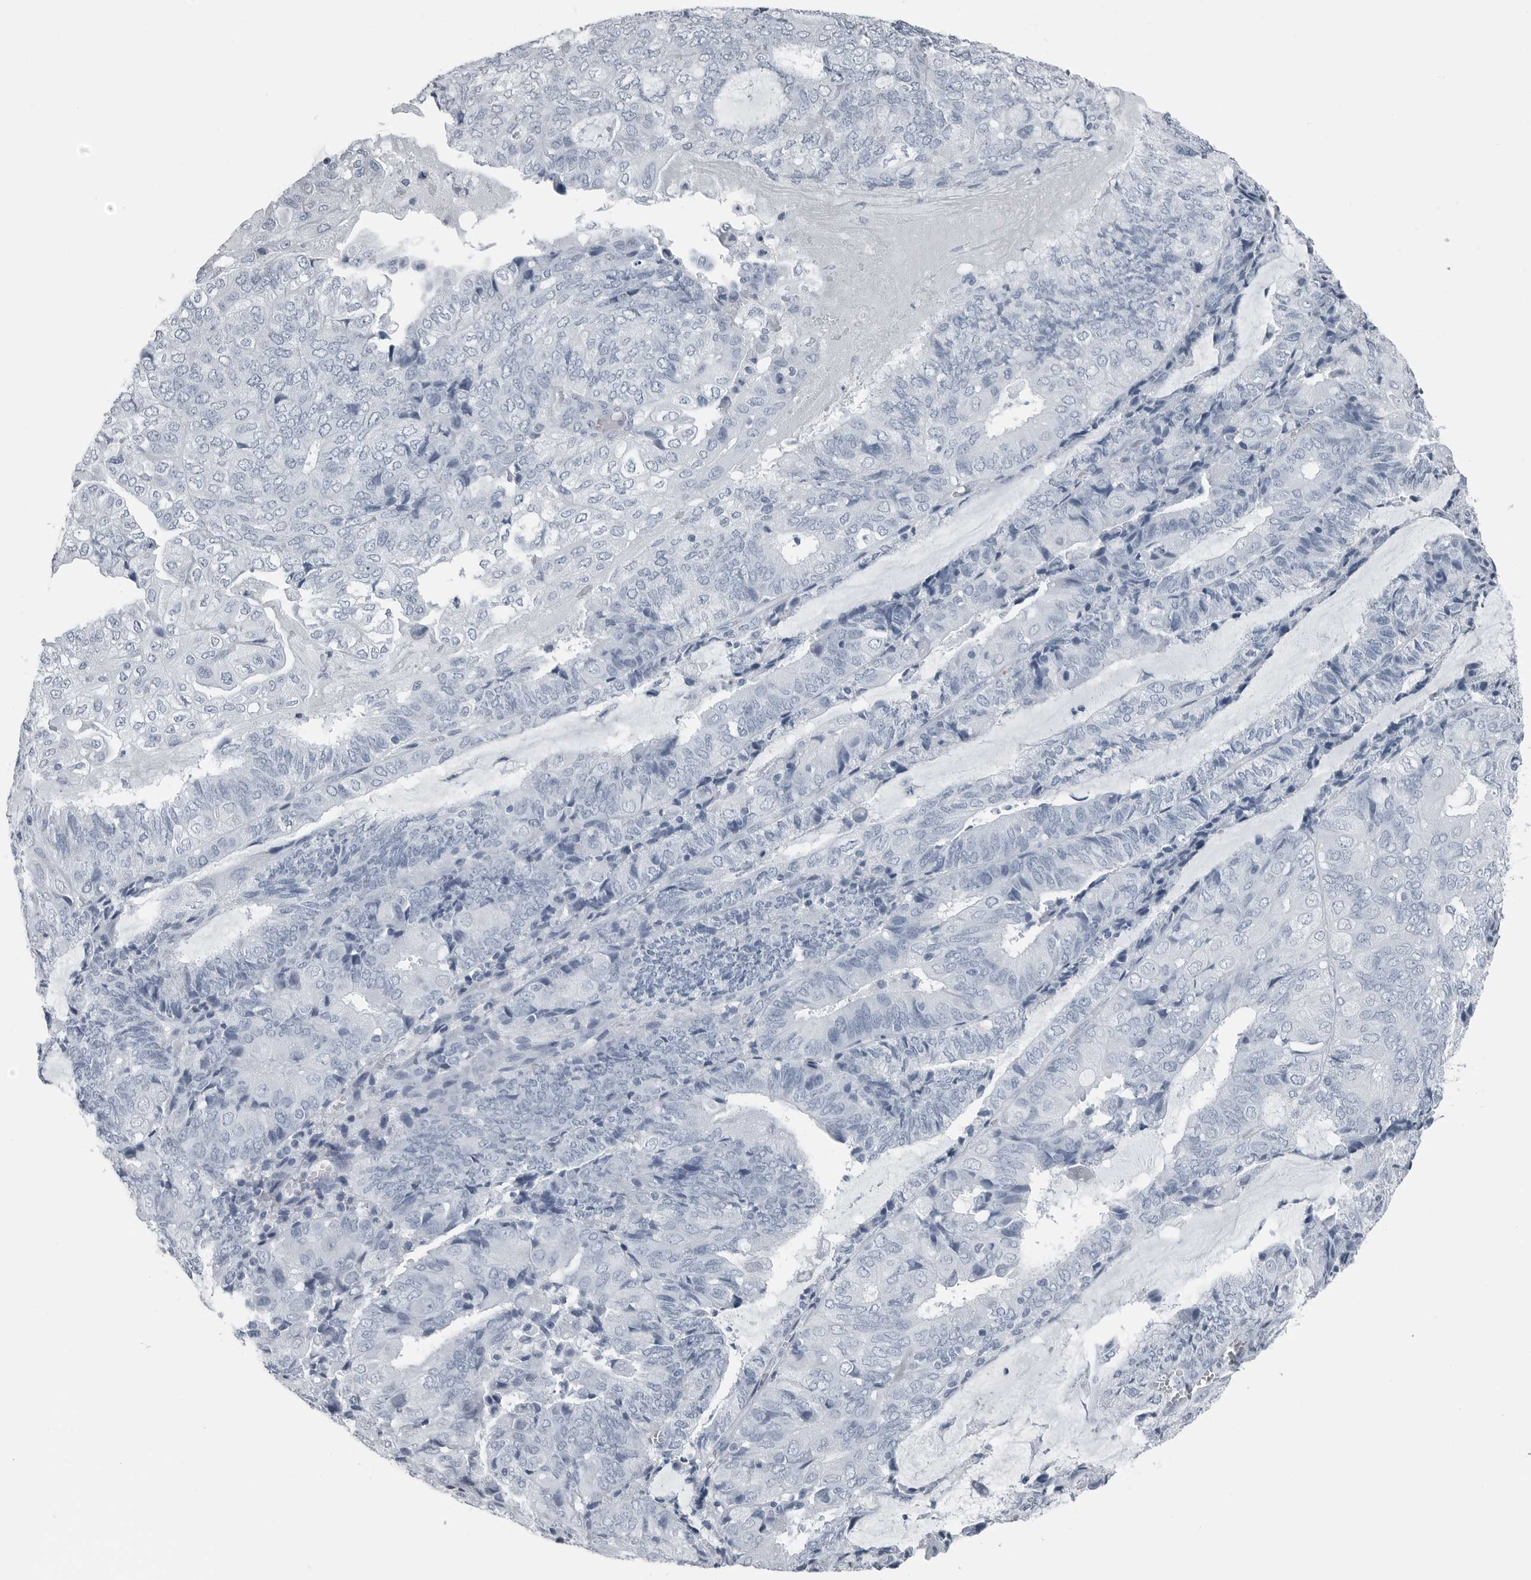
{"staining": {"intensity": "negative", "quantity": "none", "location": "none"}, "tissue": "endometrial cancer", "cell_type": "Tumor cells", "image_type": "cancer", "snomed": [{"axis": "morphology", "description": "Adenocarcinoma, NOS"}, {"axis": "topography", "description": "Endometrium"}], "caption": "This is a photomicrograph of IHC staining of adenocarcinoma (endometrial), which shows no positivity in tumor cells.", "gene": "SPINK1", "patient": {"sex": "female", "age": 81}}